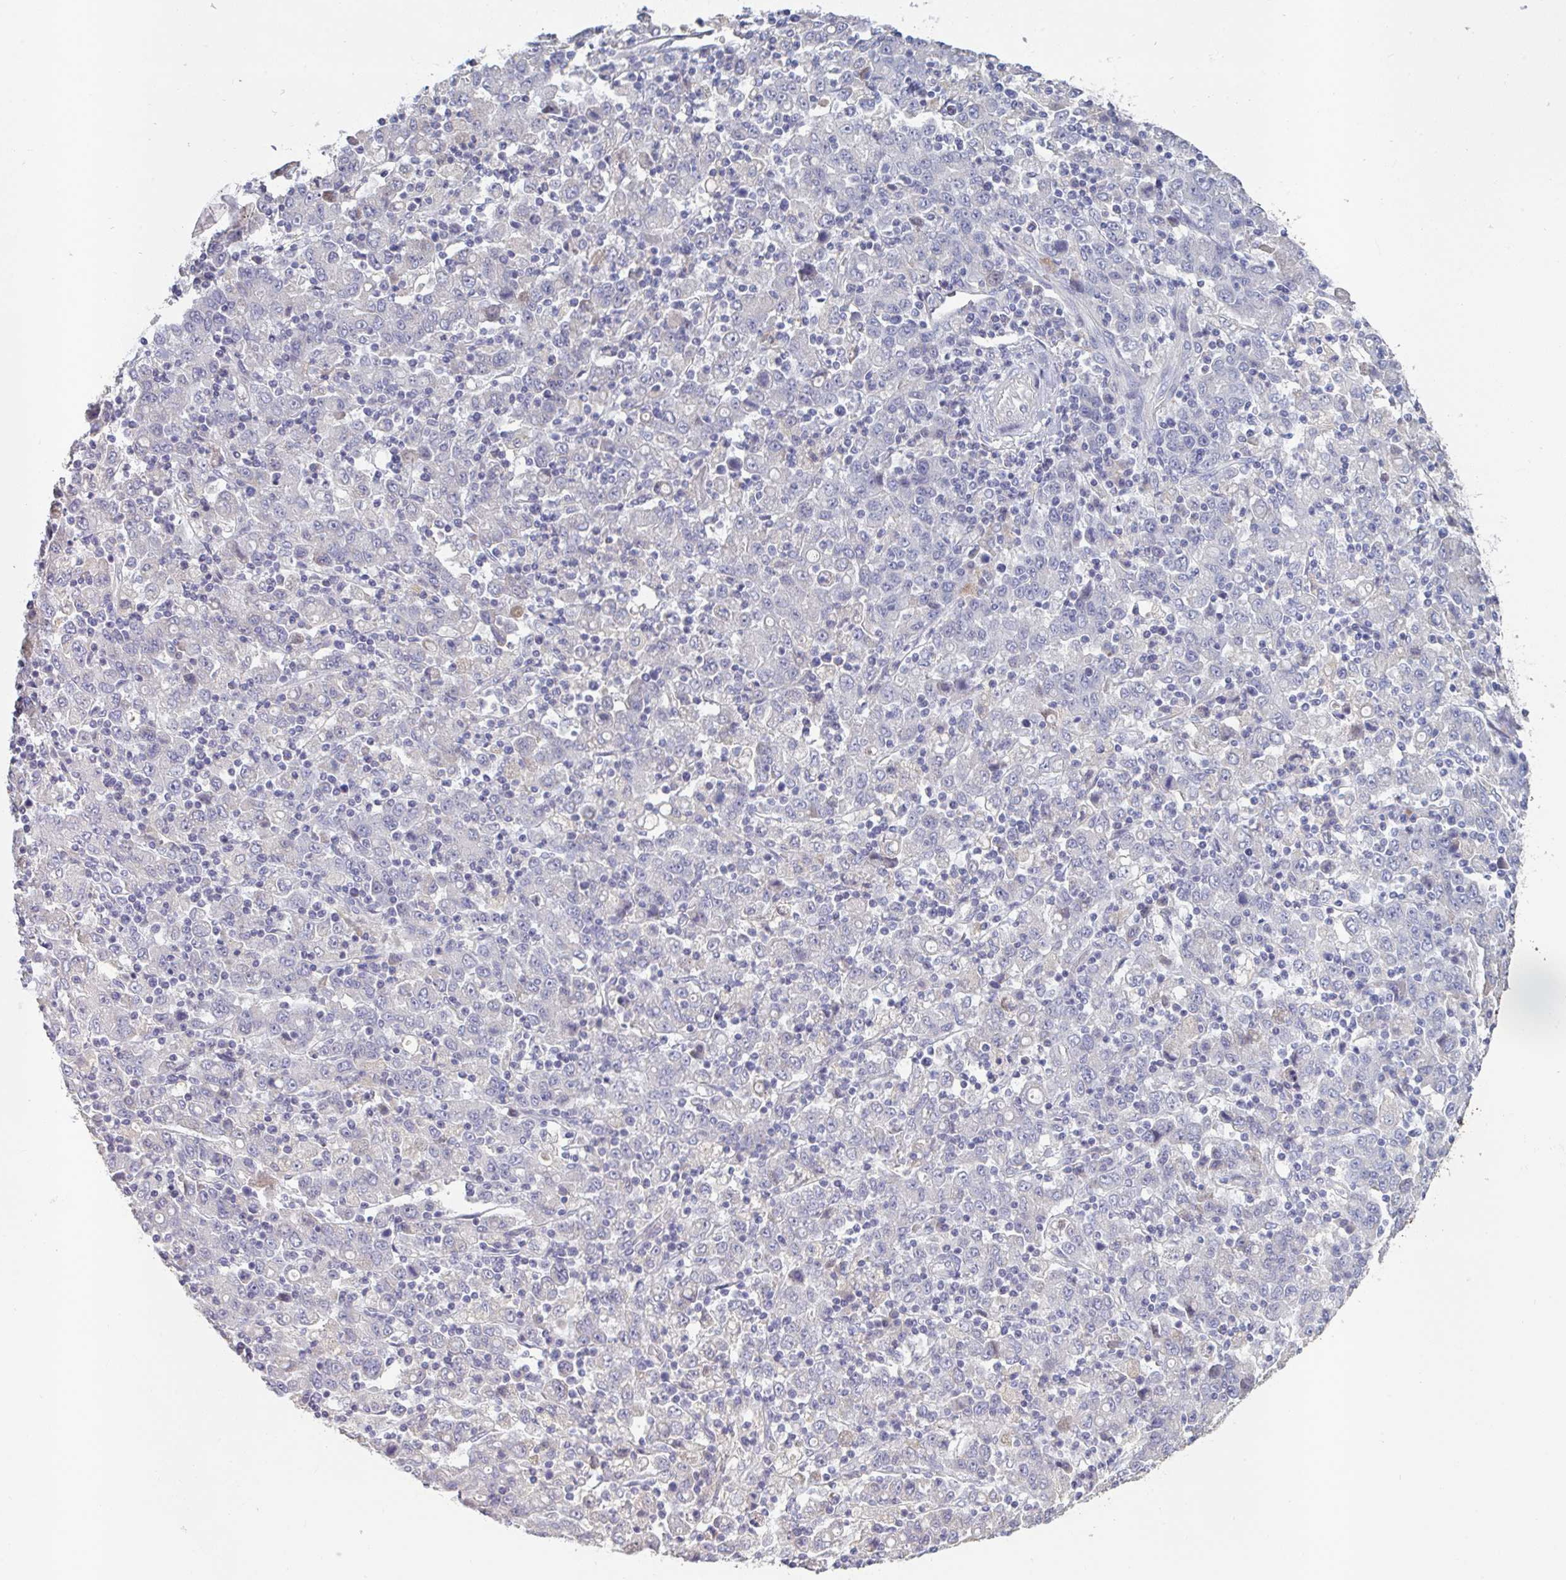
{"staining": {"intensity": "negative", "quantity": "none", "location": "none"}, "tissue": "stomach cancer", "cell_type": "Tumor cells", "image_type": "cancer", "snomed": [{"axis": "morphology", "description": "Adenocarcinoma, NOS"}, {"axis": "topography", "description": "Stomach, upper"}], "caption": "The immunohistochemistry micrograph has no significant staining in tumor cells of stomach adenocarcinoma tissue. (DAB IHC with hematoxylin counter stain).", "gene": "HGFAC", "patient": {"sex": "male", "age": 69}}